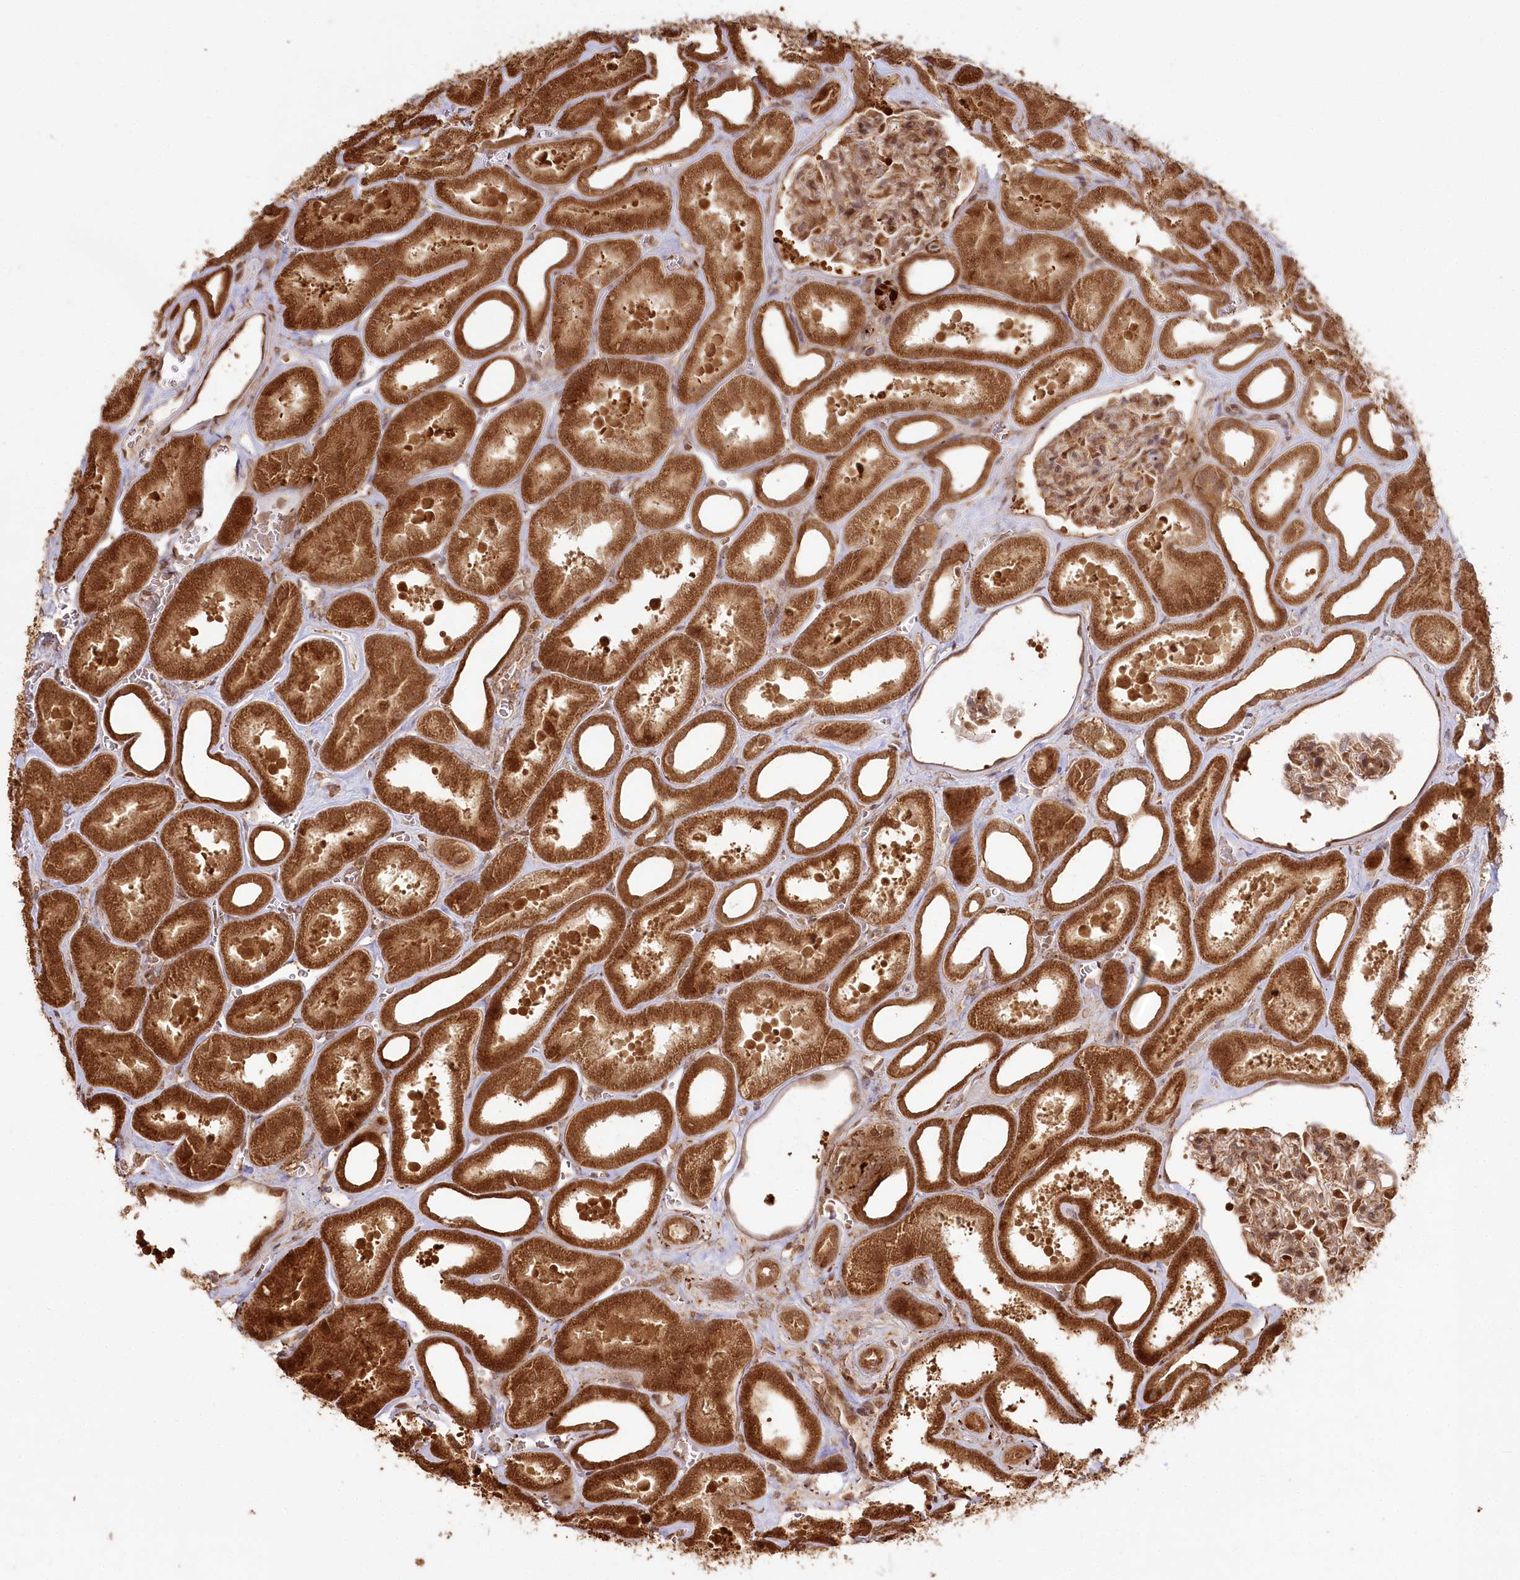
{"staining": {"intensity": "strong", "quantity": ">75%", "location": "cytoplasmic/membranous,nuclear"}, "tissue": "kidney", "cell_type": "Cells in glomeruli", "image_type": "normal", "snomed": [{"axis": "morphology", "description": "Normal tissue, NOS"}, {"axis": "morphology", "description": "Adenocarcinoma, NOS"}, {"axis": "topography", "description": "Kidney"}], "caption": "The micrograph demonstrates immunohistochemical staining of normal kidney. There is strong cytoplasmic/membranous,nuclear positivity is appreciated in about >75% of cells in glomeruli. Nuclei are stained in blue.", "gene": "ULK2", "patient": {"sex": "female", "age": 68}}